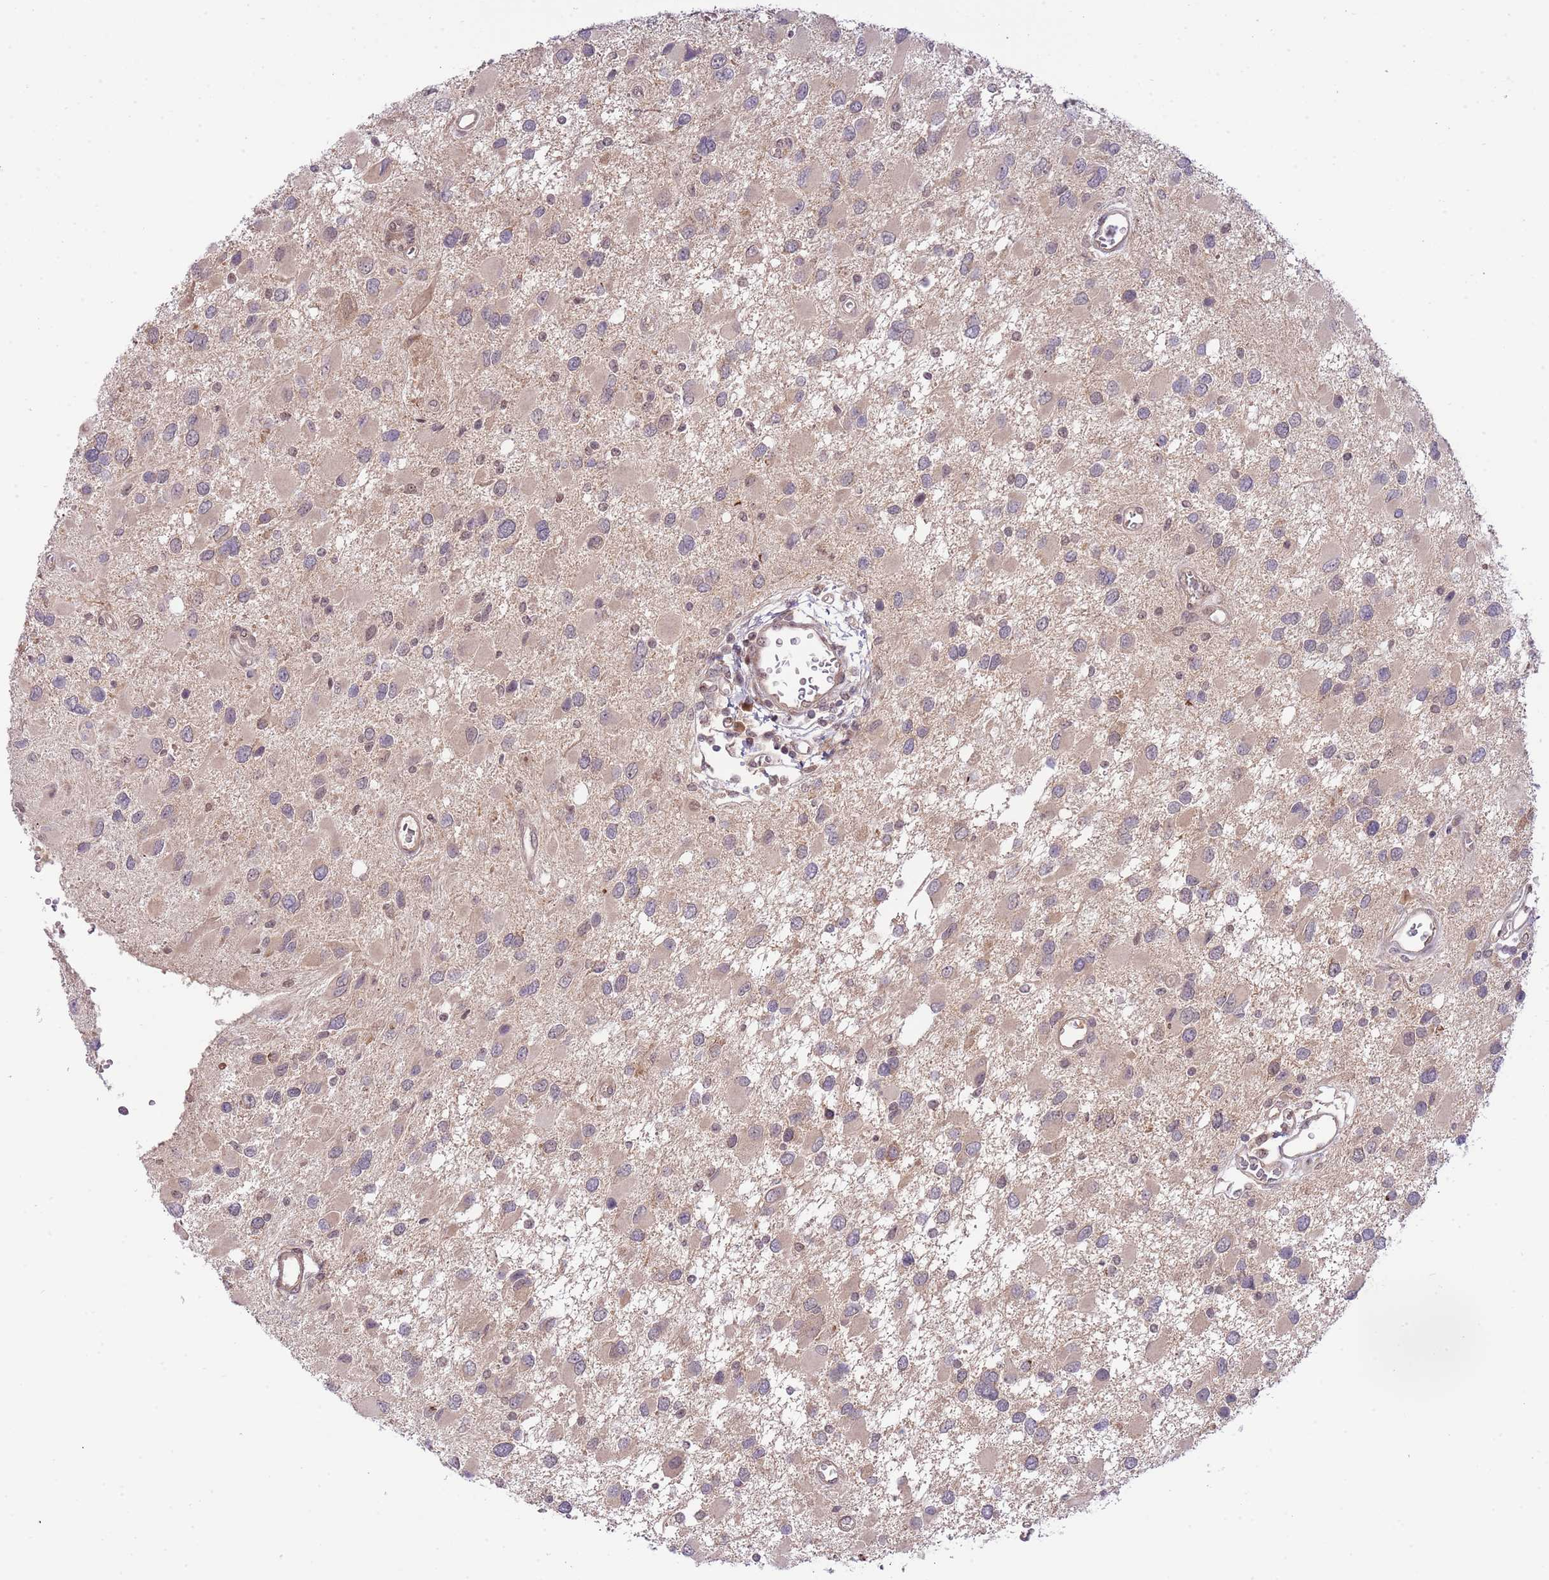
{"staining": {"intensity": "negative", "quantity": "none", "location": "none"}, "tissue": "glioma", "cell_type": "Tumor cells", "image_type": "cancer", "snomed": [{"axis": "morphology", "description": "Glioma, malignant, High grade"}, {"axis": "topography", "description": "Brain"}], "caption": "IHC histopathology image of neoplastic tissue: human glioma stained with DAB (3,3'-diaminobenzidine) exhibits no significant protein positivity in tumor cells.", "gene": "CHD1", "patient": {"sex": "male", "age": 53}}